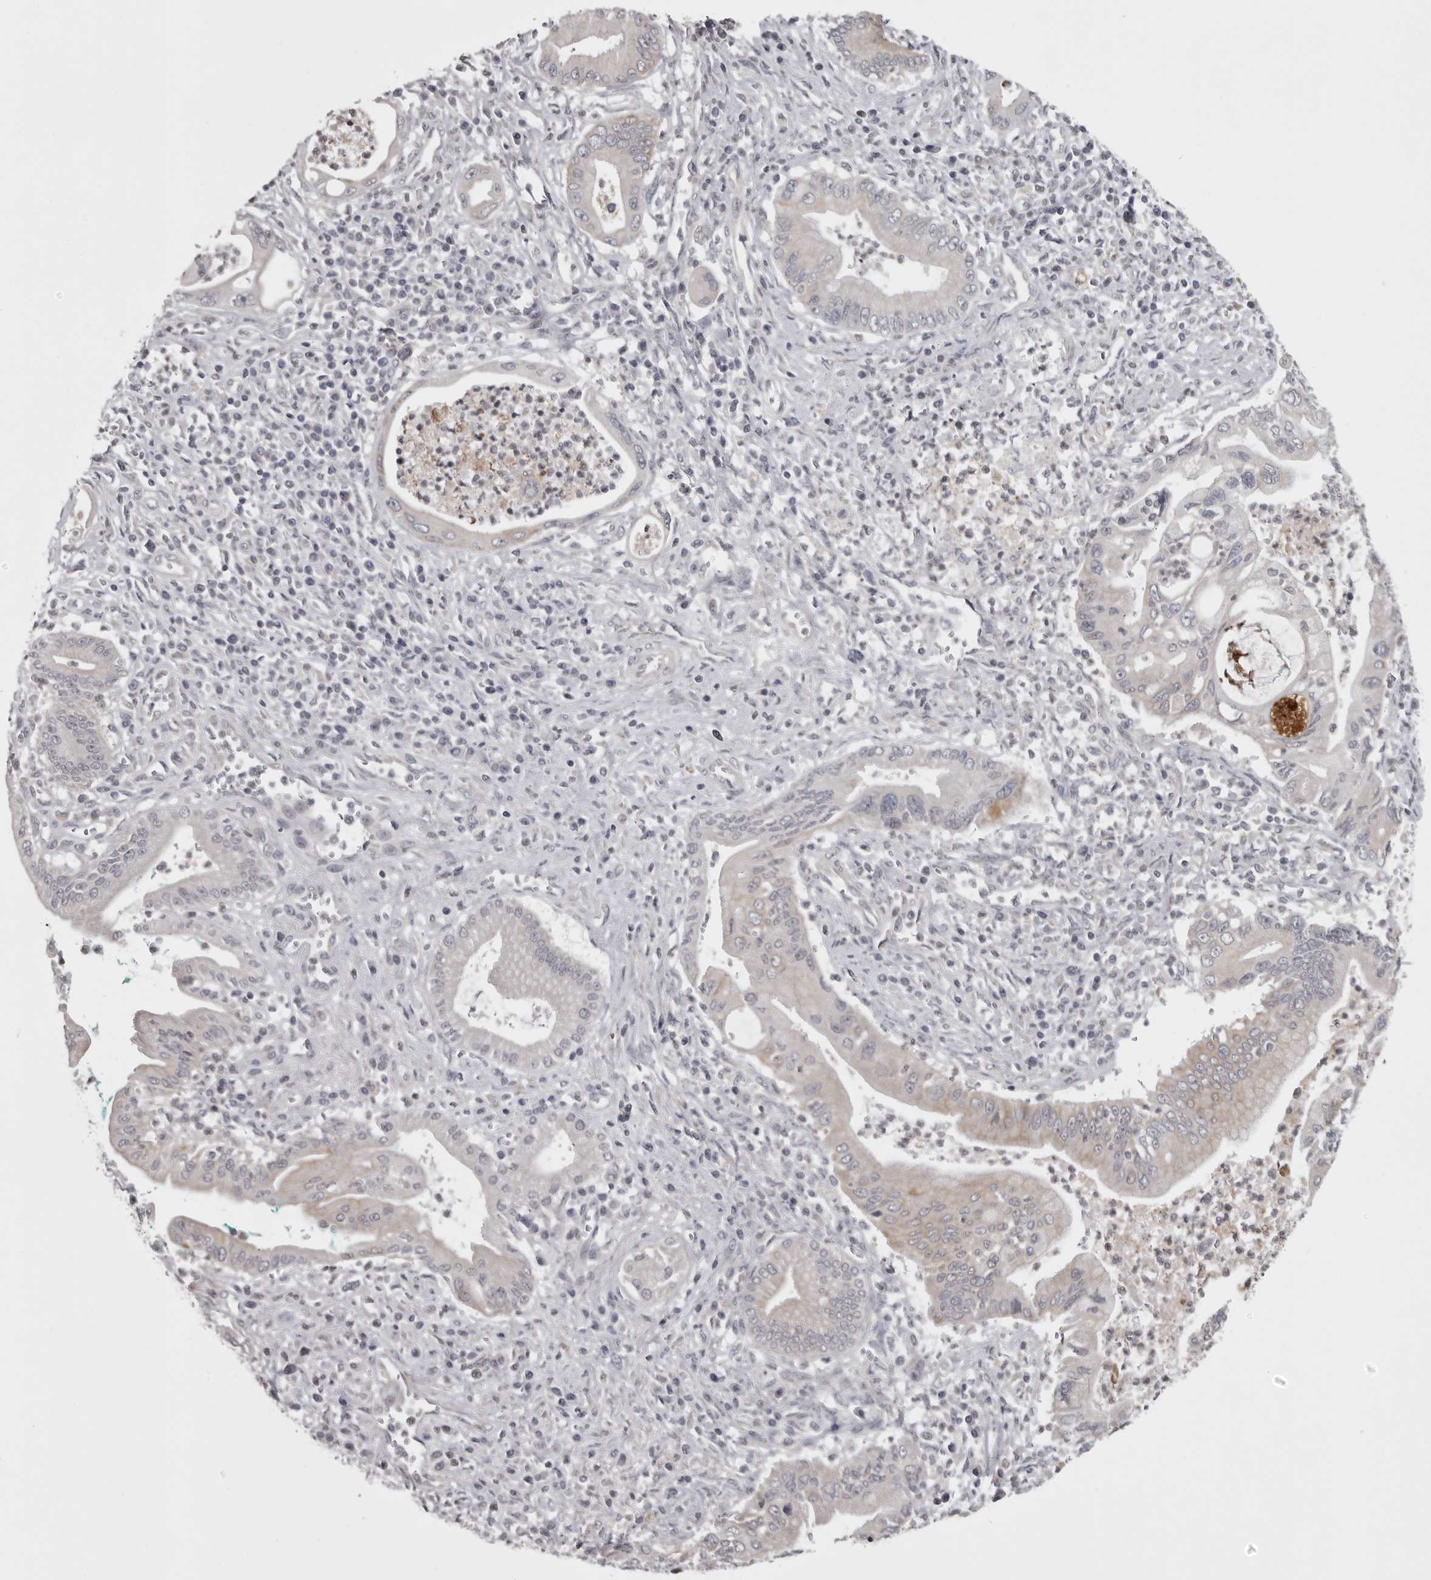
{"staining": {"intensity": "weak", "quantity": "<25%", "location": "cytoplasmic/membranous"}, "tissue": "pancreatic cancer", "cell_type": "Tumor cells", "image_type": "cancer", "snomed": [{"axis": "morphology", "description": "Adenocarcinoma, NOS"}, {"axis": "topography", "description": "Pancreas"}], "caption": "The immunohistochemistry (IHC) image has no significant positivity in tumor cells of pancreatic adenocarcinoma tissue.", "gene": "ZNRF1", "patient": {"sex": "male", "age": 78}}